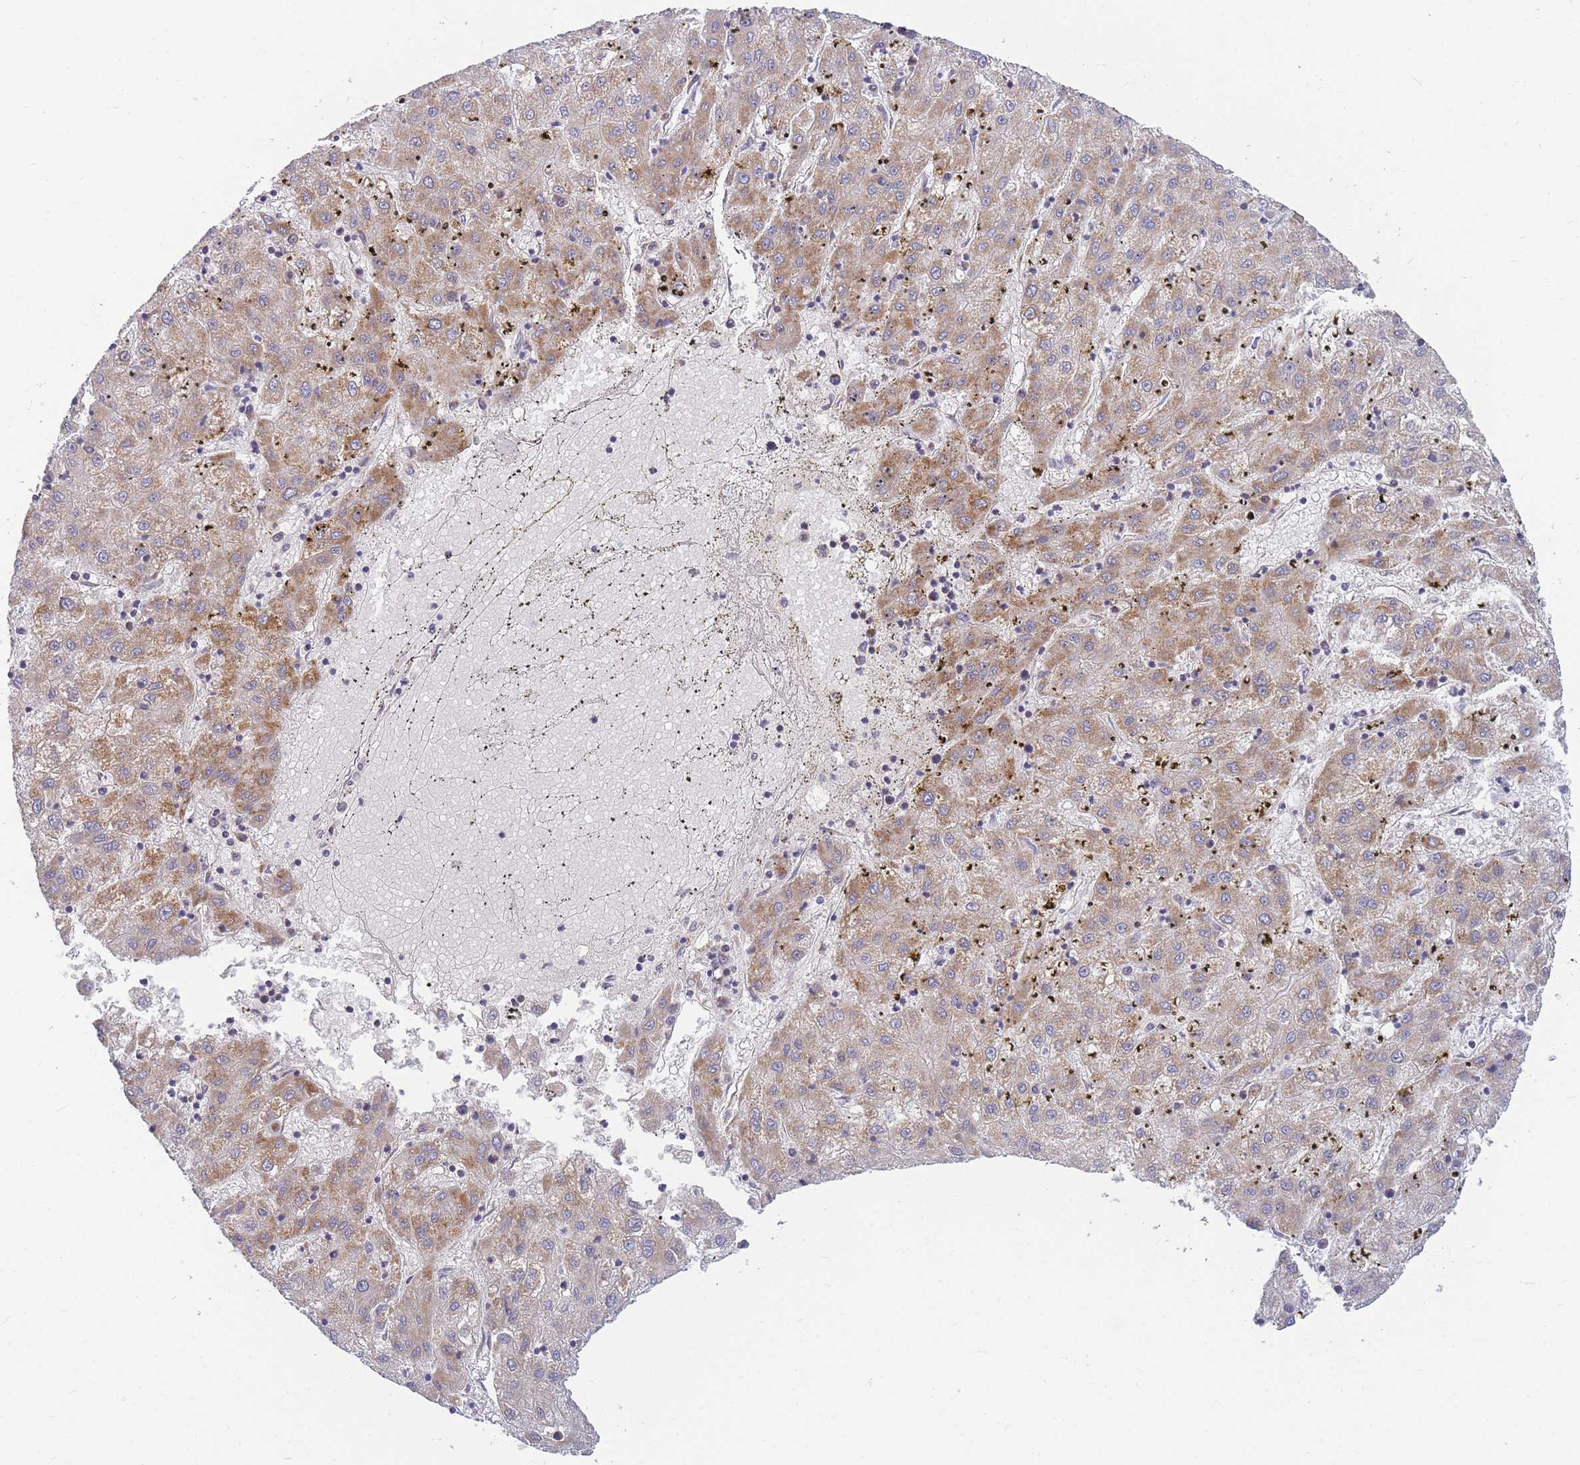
{"staining": {"intensity": "moderate", "quantity": "25%-75%", "location": "cytoplasmic/membranous"}, "tissue": "liver cancer", "cell_type": "Tumor cells", "image_type": "cancer", "snomed": [{"axis": "morphology", "description": "Carcinoma, Hepatocellular, NOS"}, {"axis": "topography", "description": "Liver"}], "caption": "This histopathology image shows immunohistochemistry (IHC) staining of hepatocellular carcinoma (liver), with medium moderate cytoplasmic/membranous positivity in approximately 25%-75% of tumor cells.", "gene": "MRPS11", "patient": {"sex": "male", "age": 72}}